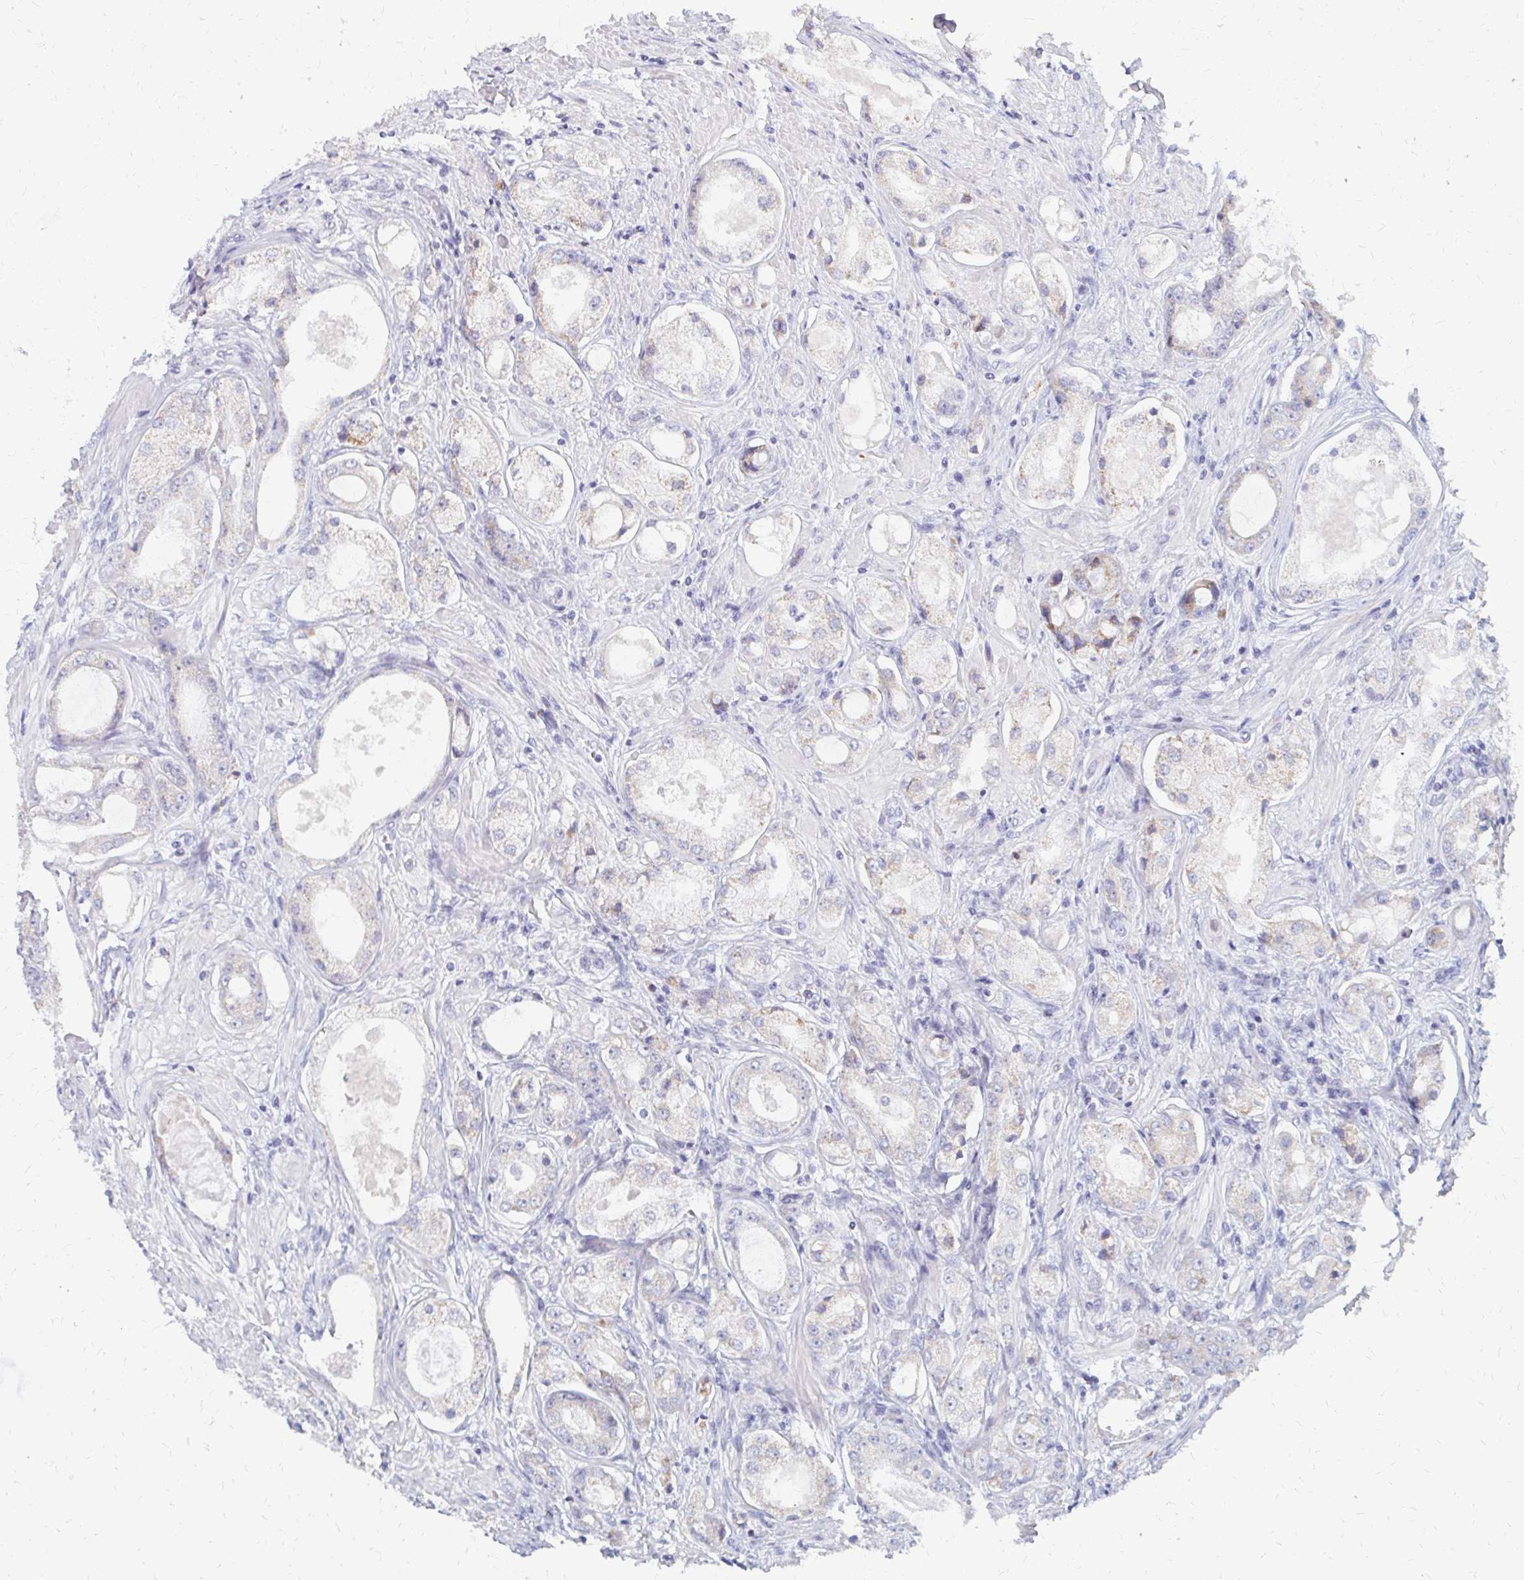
{"staining": {"intensity": "weak", "quantity": "<25%", "location": "cytoplasmic/membranous"}, "tissue": "prostate cancer", "cell_type": "Tumor cells", "image_type": "cancer", "snomed": [{"axis": "morphology", "description": "Adenocarcinoma, Low grade"}, {"axis": "topography", "description": "Prostate"}], "caption": "Prostate cancer stained for a protein using IHC shows no expression tumor cells.", "gene": "OR10V1", "patient": {"sex": "male", "age": 68}}